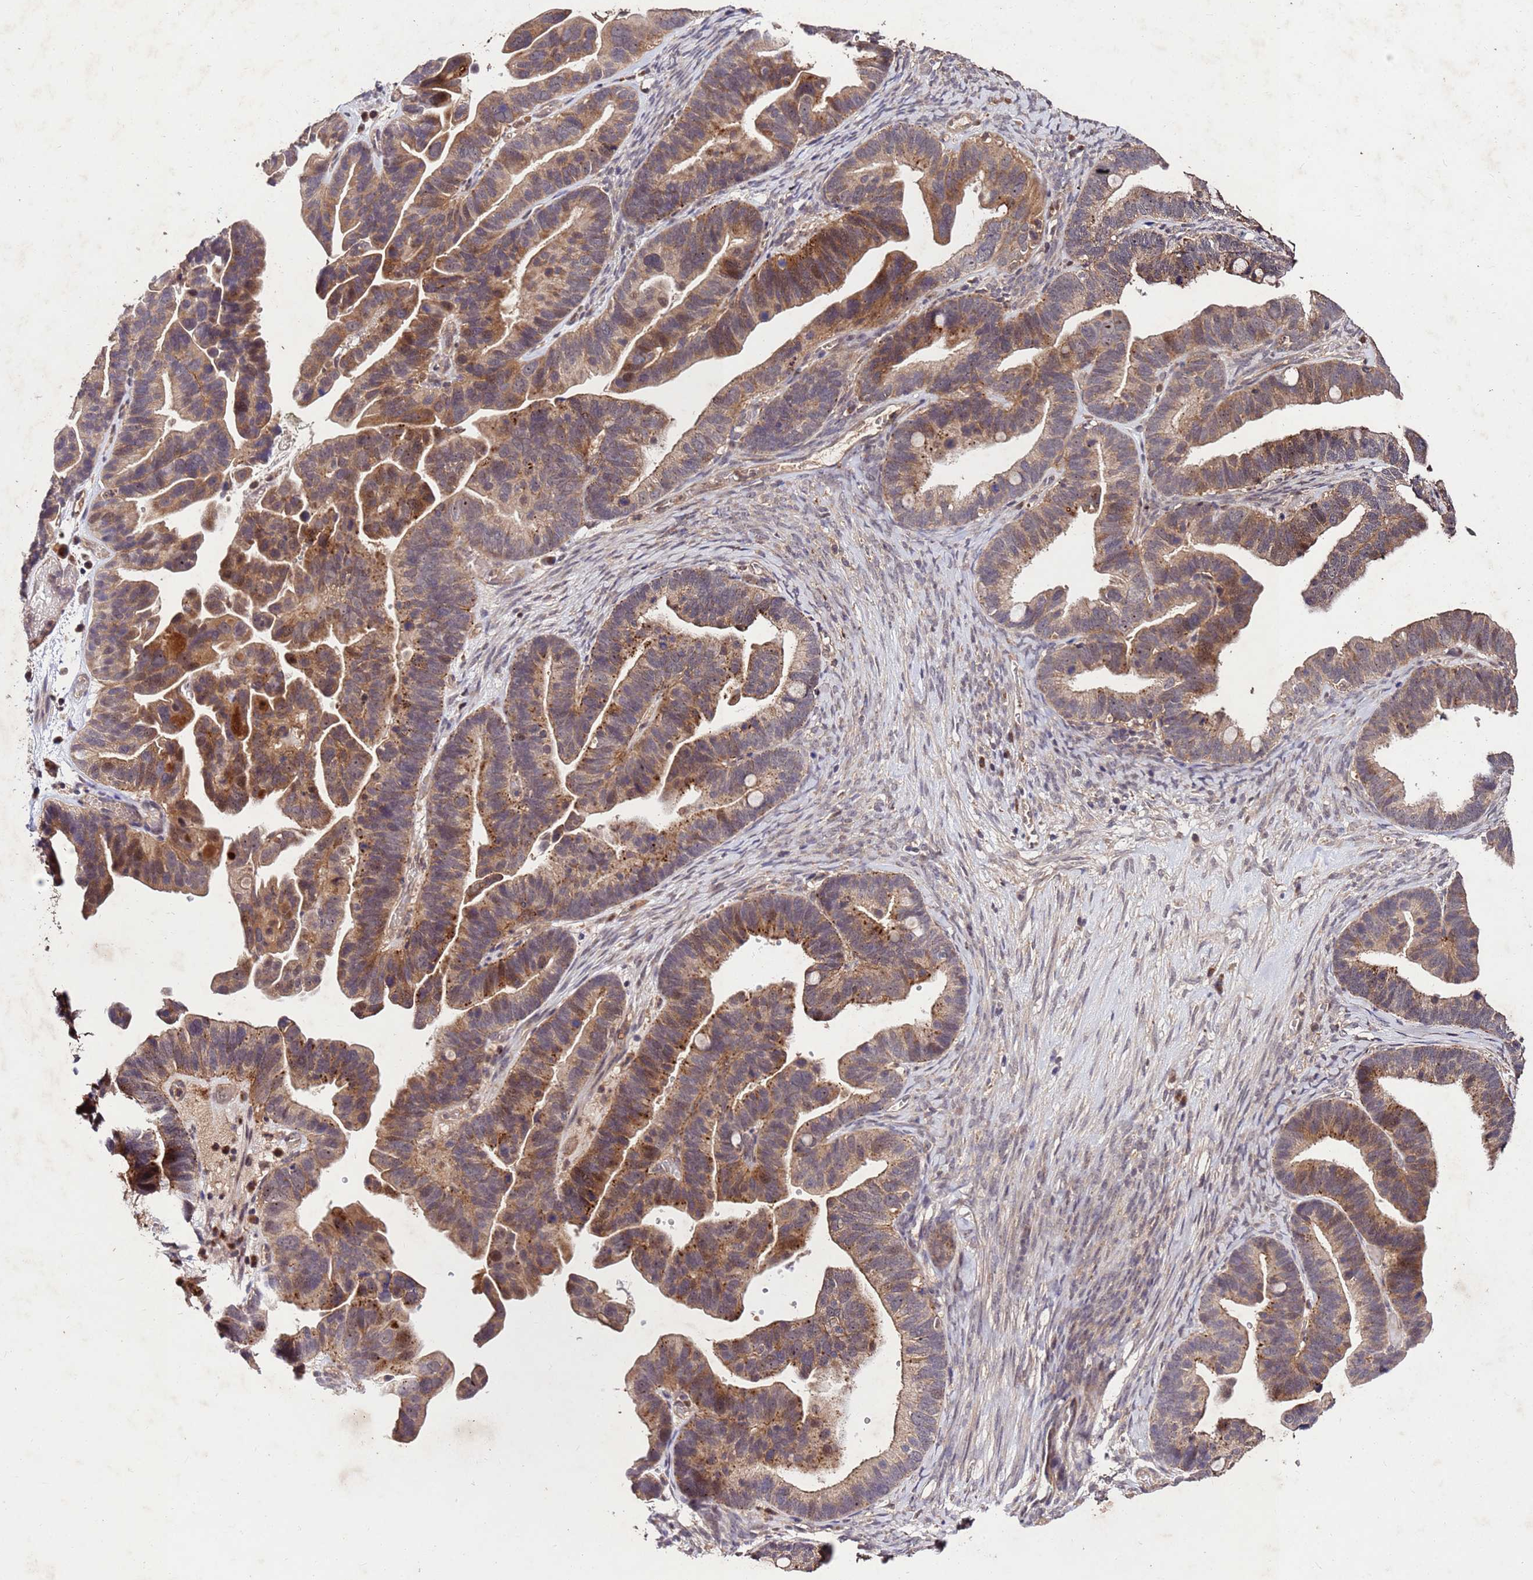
{"staining": {"intensity": "moderate", "quantity": ">75%", "location": "cytoplasmic/membranous"}, "tissue": "ovarian cancer", "cell_type": "Tumor cells", "image_type": "cancer", "snomed": [{"axis": "morphology", "description": "Cystadenocarcinoma, serous, NOS"}, {"axis": "topography", "description": "Ovary"}], "caption": "Ovarian cancer stained for a protein demonstrates moderate cytoplasmic/membranous positivity in tumor cells.", "gene": "TOR4A", "patient": {"sex": "female", "age": 56}}